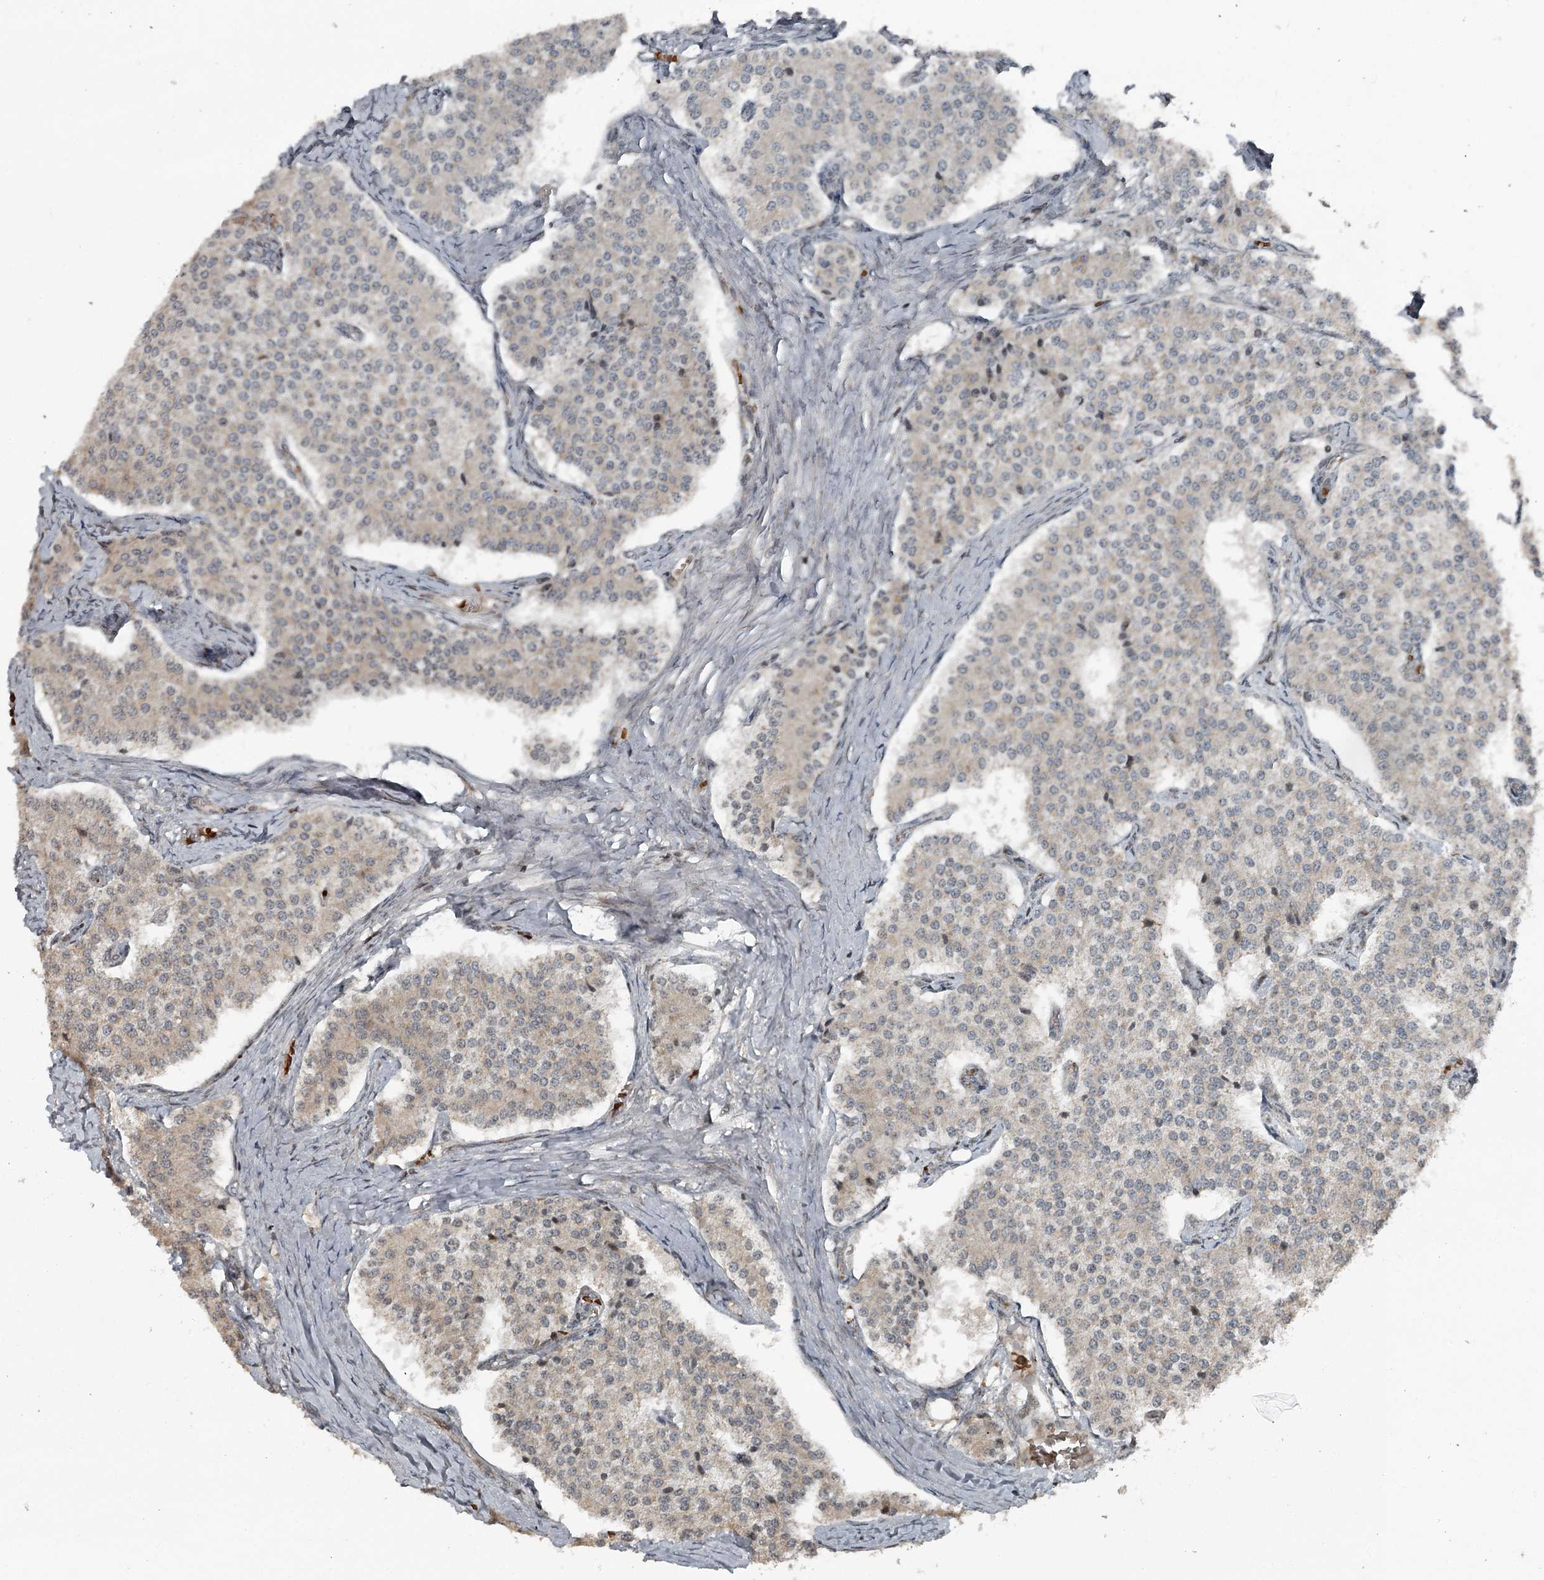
{"staining": {"intensity": "negative", "quantity": "none", "location": "none"}, "tissue": "carcinoid", "cell_type": "Tumor cells", "image_type": "cancer", "snomed": [{"axis": "morphology", "description": "Carcinoid, malignant, NOS"}, {"axis": "topography", "description": "Colon"}], "caption": "A micrograph of human carcinoid is negative for staining in tumor cells.", "gene": "RASSF8", "patient": {"sex": "female", "age": 52}}